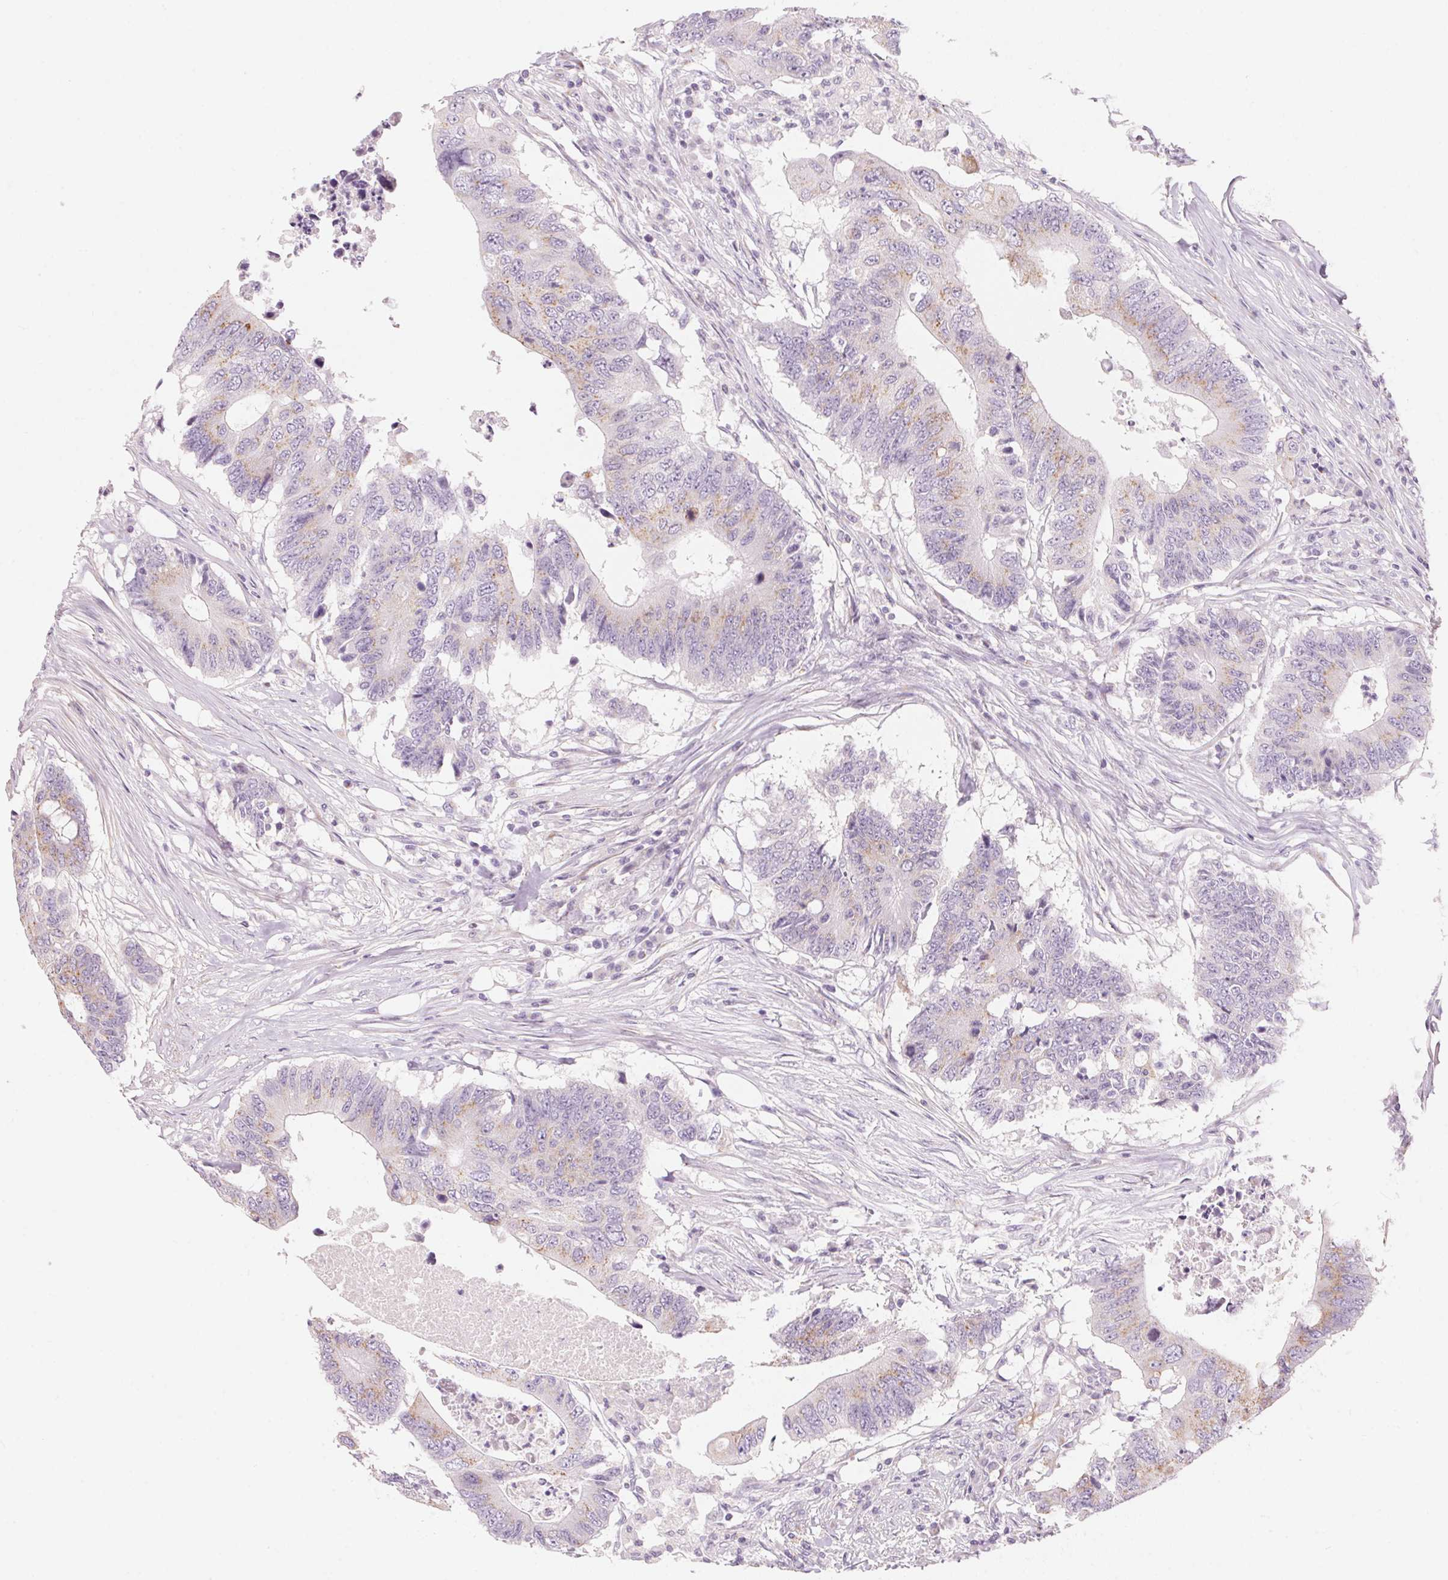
{"staining": {"intensity": "weak", "quantity": "25%-75%", "location": "cytoplasmic/membranous"}, "tissue": "colorectal cancer", "cell_type": "Tumor cells", "image_type": "cancer", "snomed": [{"axis": "morphology", "description": "Adenocarcinoma, NOS"}, {"axis": "topography", "description": "Colon"}], "caption": "A low amount of weak cytoplasmic/membranous expression is identified in approximately 25%-75% of tumor cells in colorectal adenocarcinoma tissue.", "gene": "DRAM2", "patient": {"sex": "male", "age": 71}}